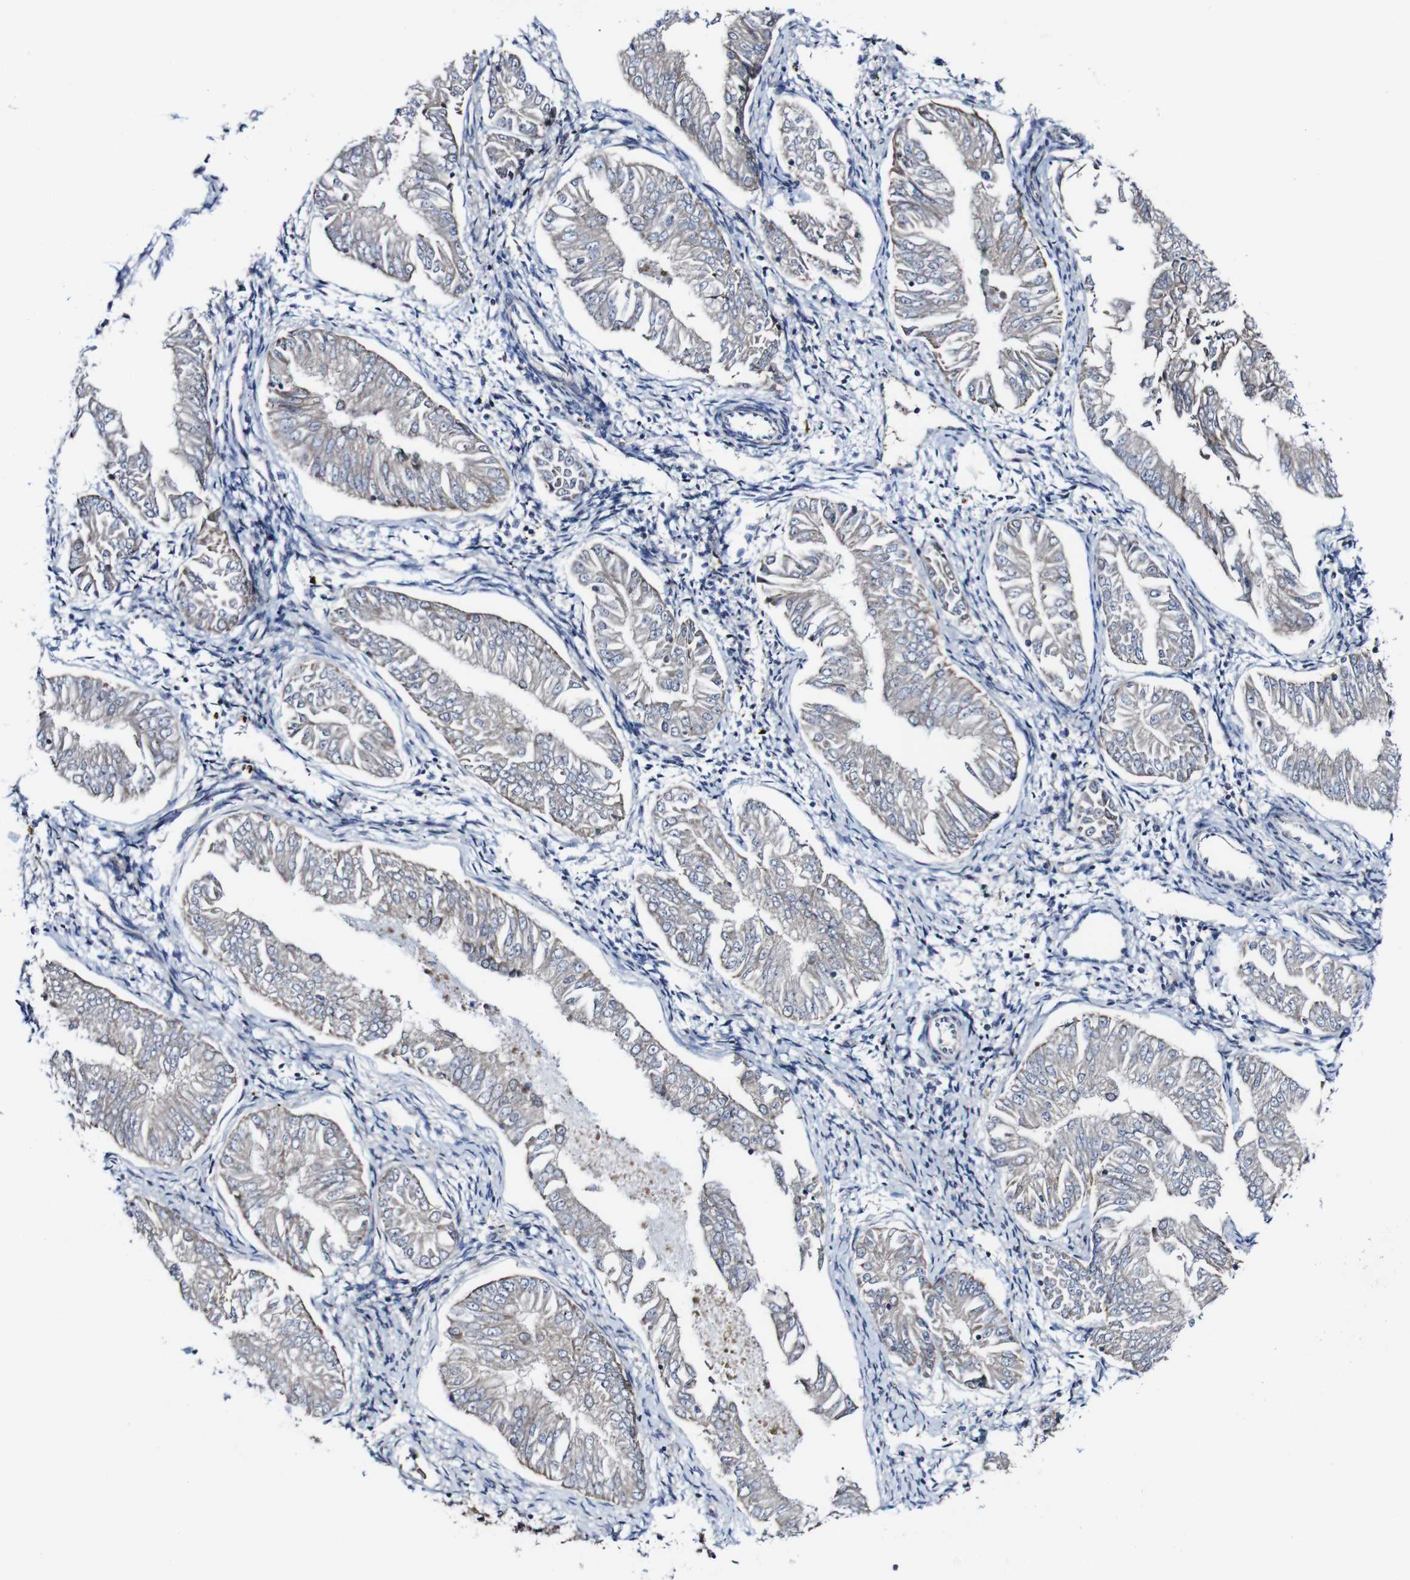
{"staining": {"intensity": "negative", "quantity": "none", "location": "none"}, "tissue": "endometrial cancer", "cell_type": "Tumor cells", "image_type": "cancer", "snomed": [{"axis": "morphology", "description": "Adenocarcinoma, NOS"}, {"axis": "topography", "description": "Endometrium"}], "caption": "DAB (3,3'-diaminobenzidine) immunohistochemical staining of adenocarcinoma (endometrial) shows no significant staining in tumor cells.", "gene": "JAK2", "patient": {"sex": "female", "age": 53}}